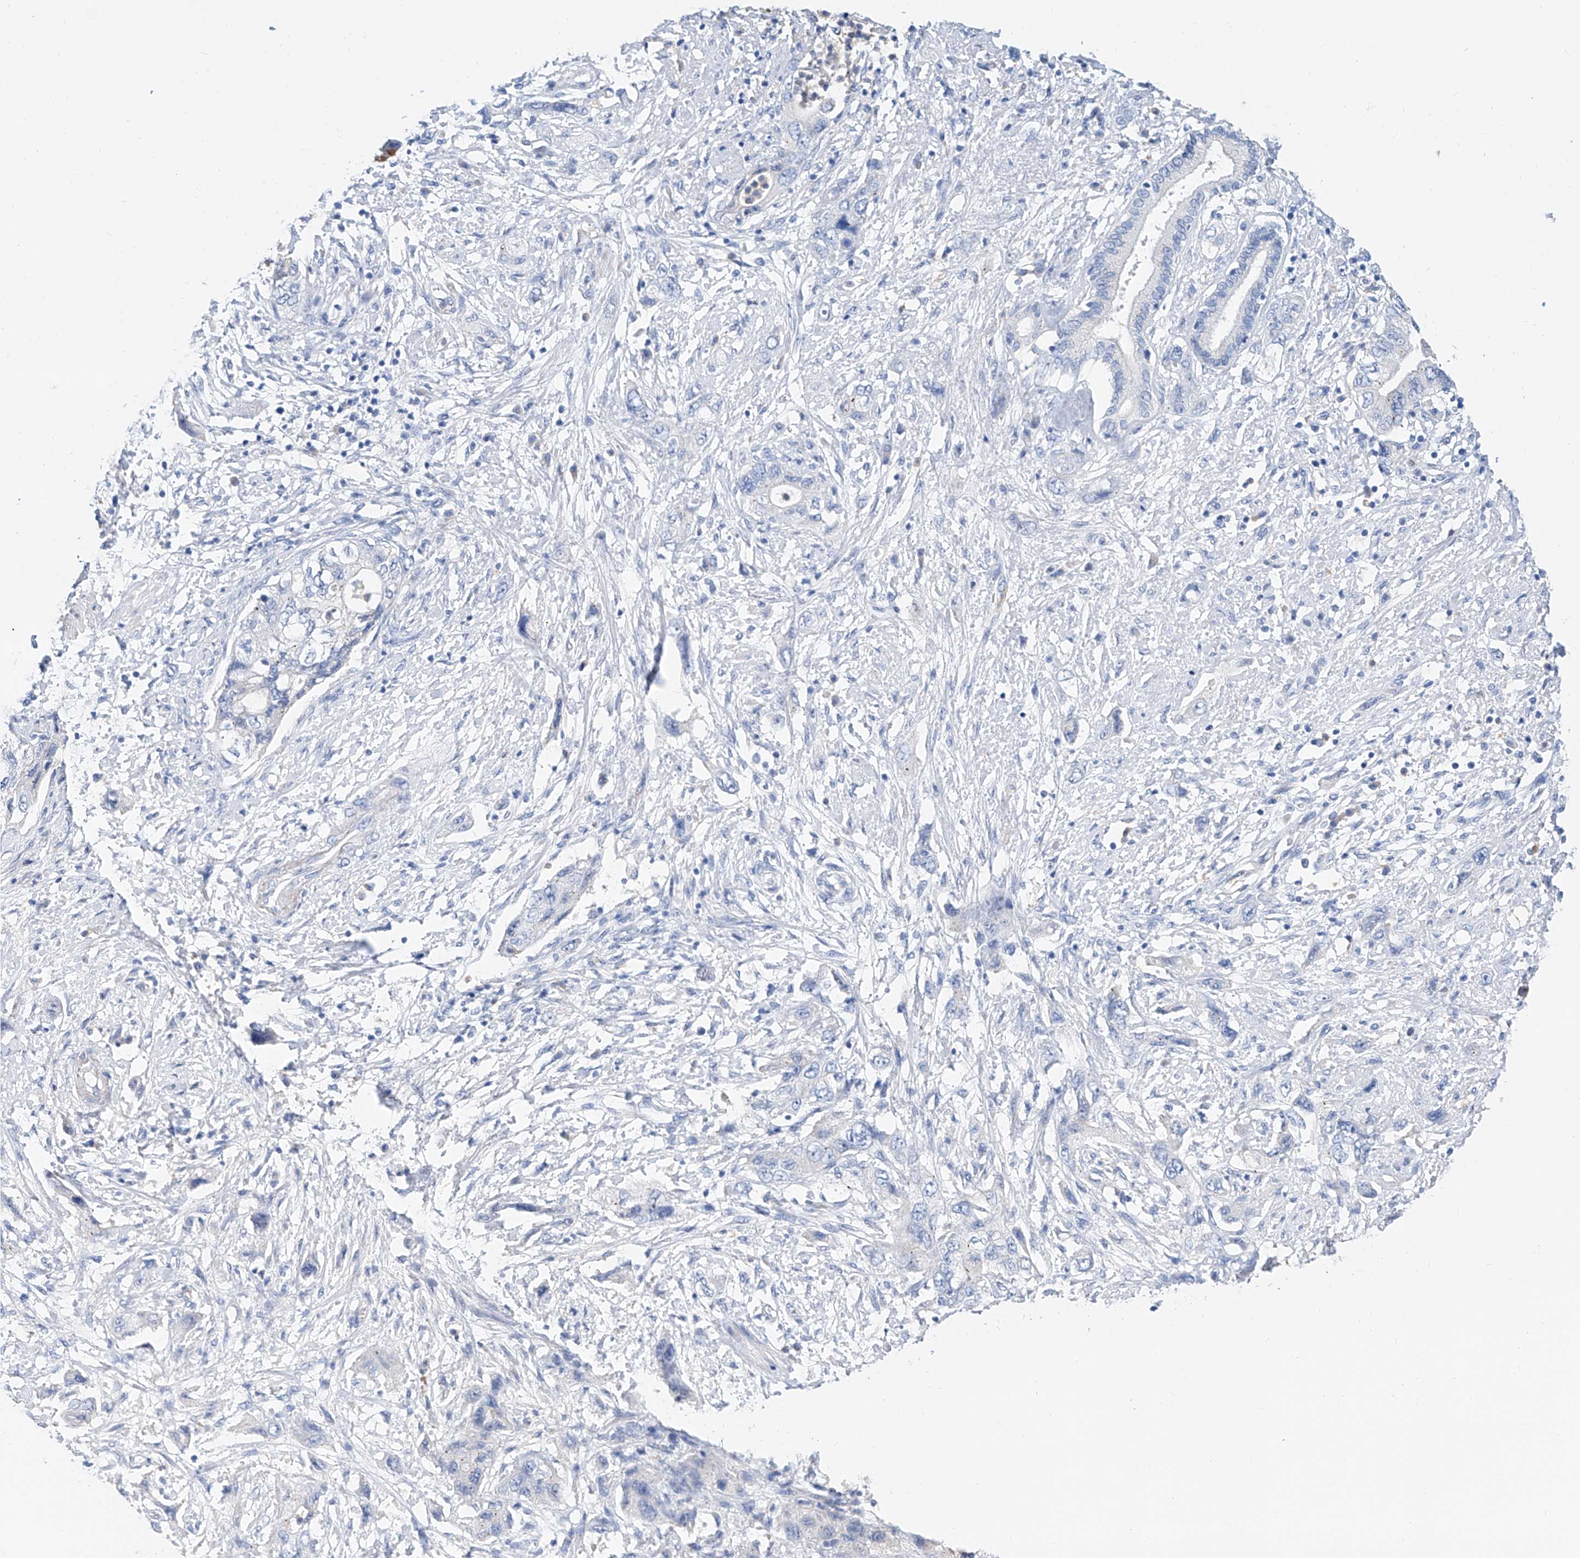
{"staining": {"intensity": "negative", "quantity": "none", "location": "none"}, "tissue": "pancreatic cancer", "cell_type": "Tumor cells", "image_type": "cancer", "snomed": [{"axis": "morphology", "description": "Adenocarcinoma, NOS"}, {"axis": "topography", "description": "Pancreas"}], "caption": "This is an immunohistochemistry (IHC) histopathology image of adenocarcinoma (pancreatic). There is no positivity in tumor cells.", "gene": "SLC25A29", "patient": {"sex": "female", "age": 73}}